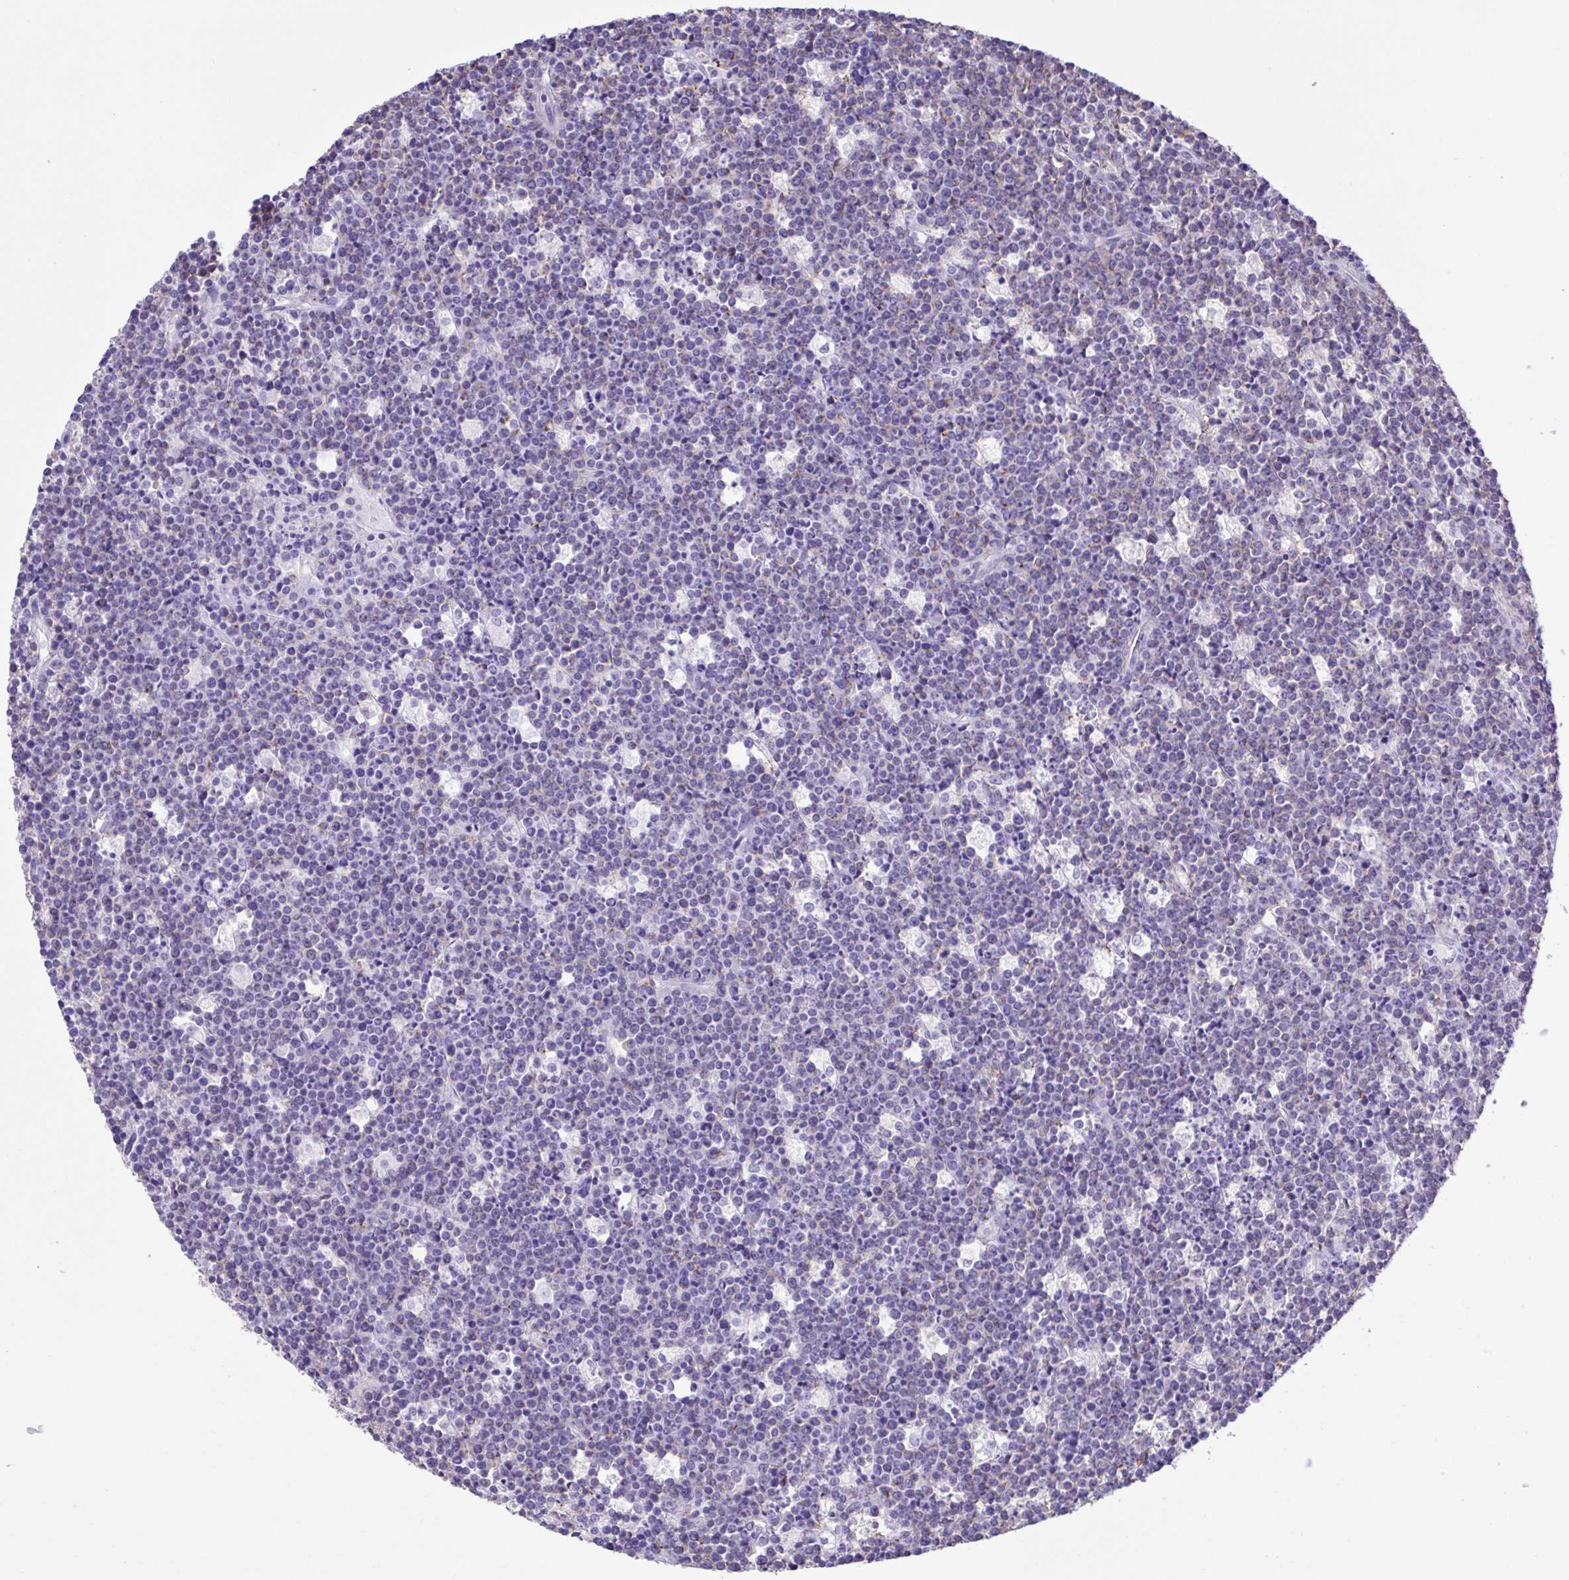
{"staining": {"intensity": "negative", "quantity": "none", "location": "none"}, "tissue": "lymphoma", "cell_type": "Tumor cells", "image_type": "cancer", "snomed": [{"axis": "morphology", "description": "Malignant lymphoma, non-Hodgkin's type, High grade"}, {"axis": "topography", "description": "Ovary"}], "caption": "Lymphoma stained for a protein using immunohistochemistry (IHC) reveals no staining tumor cells.", "gene": "CYP17A1", "patient": {"sex": "female", "age": 56}}